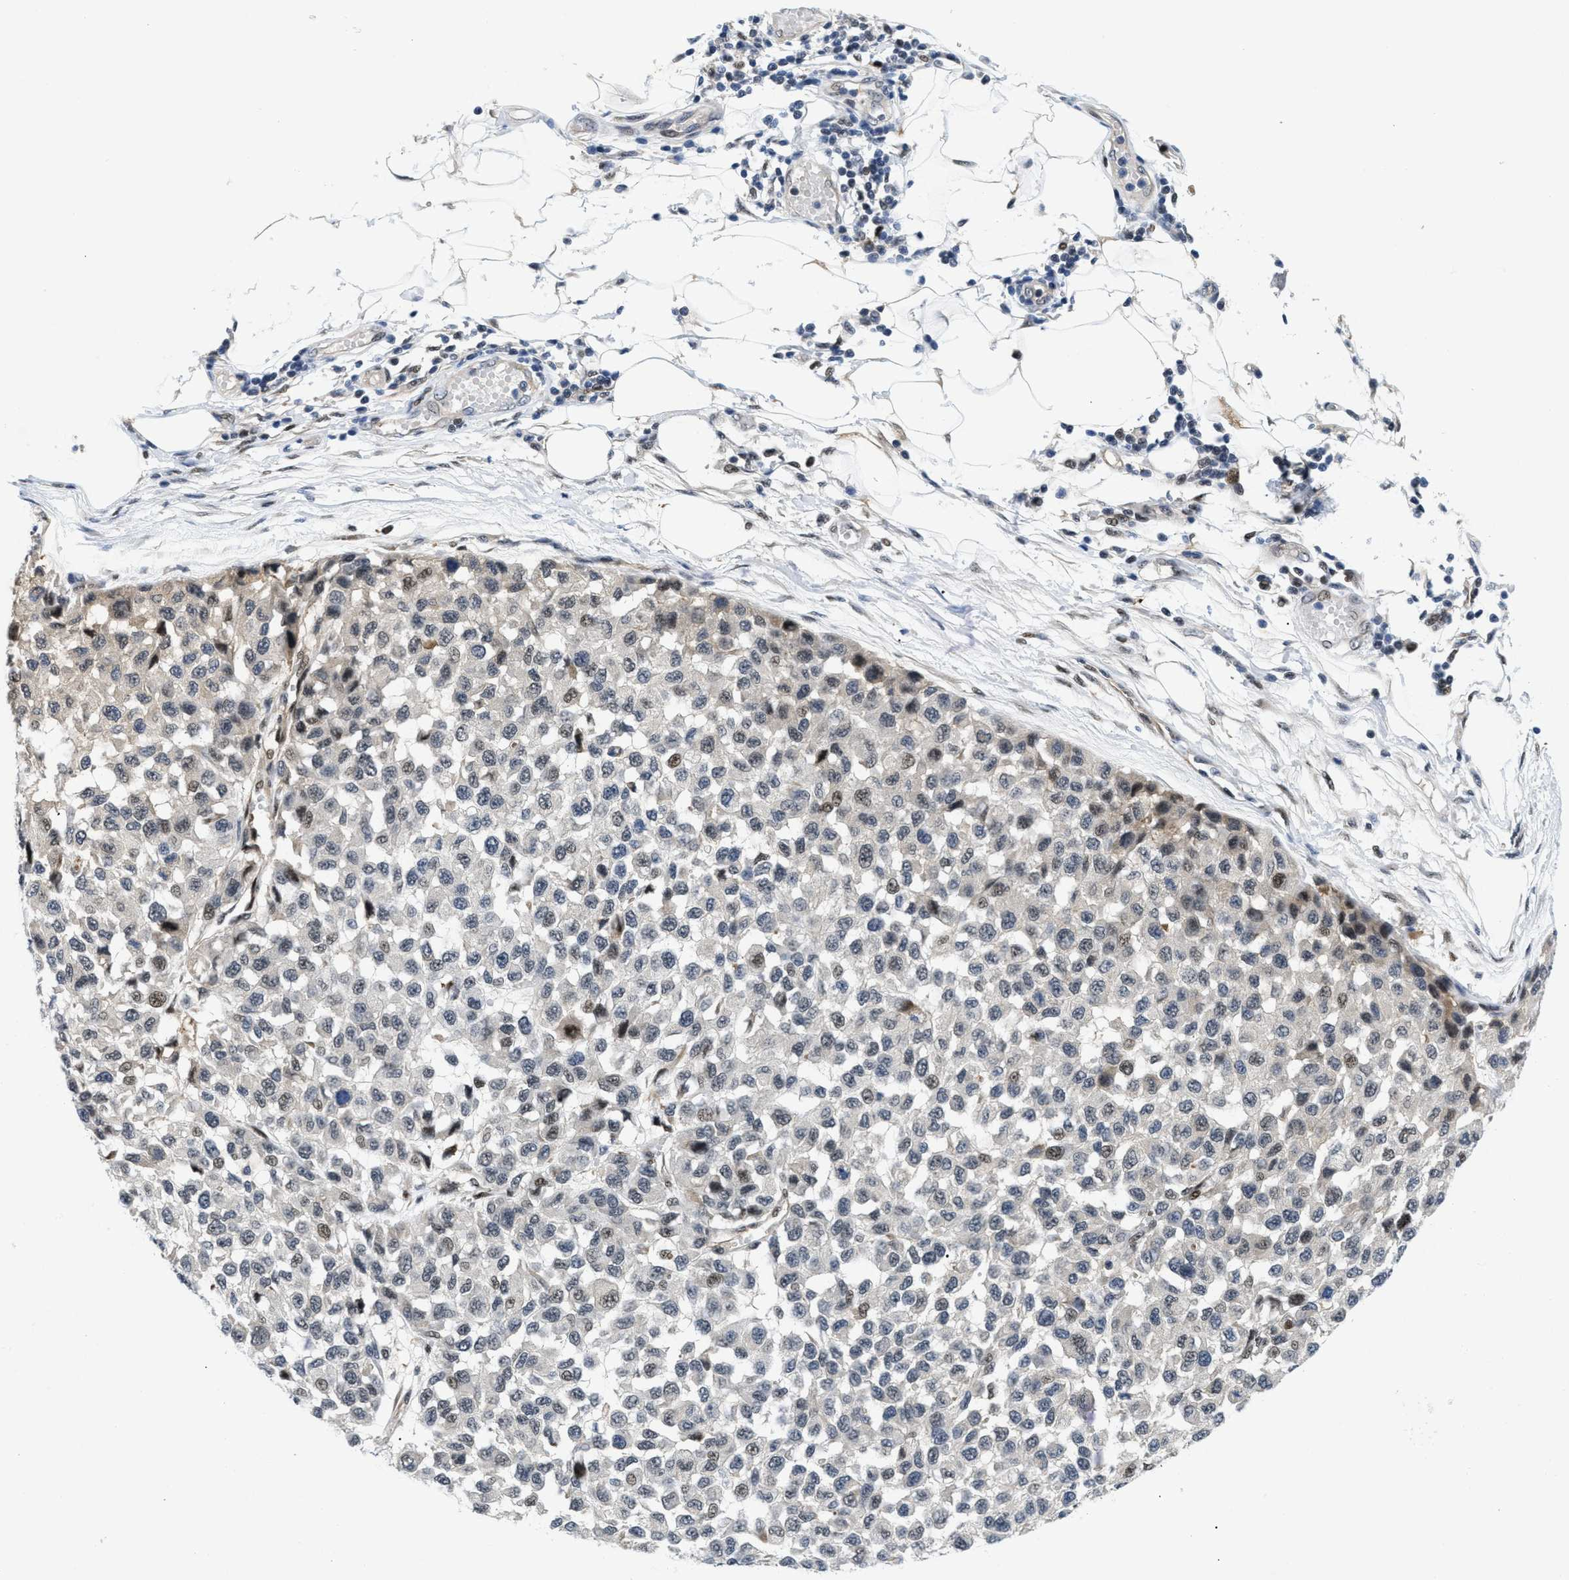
{"staining": {"intensity": "weak", "quantity": "<25%", "location": "nuclear"}, "tissue": "melanoma", "cell_type": "Tumor cells", "image_type": "cancer", "snomed": [{"axis": "morphology", "description": "Normal tissue, NOS"}, {"axis": "morphology", "description": "Malignant melanoma, NOS"}, {"axis": "topography", "description": "Skin"}], "caption": "This is a histopathology image of immunohistochemistry (IHC) staining of melanoma, which shows no staining in tumor cells. (Brightfield microscopy of DAB immunohistochemistry at high magnification).", "gene": "SLC29A2", "patient": {"sex": "male", "age": 62}}